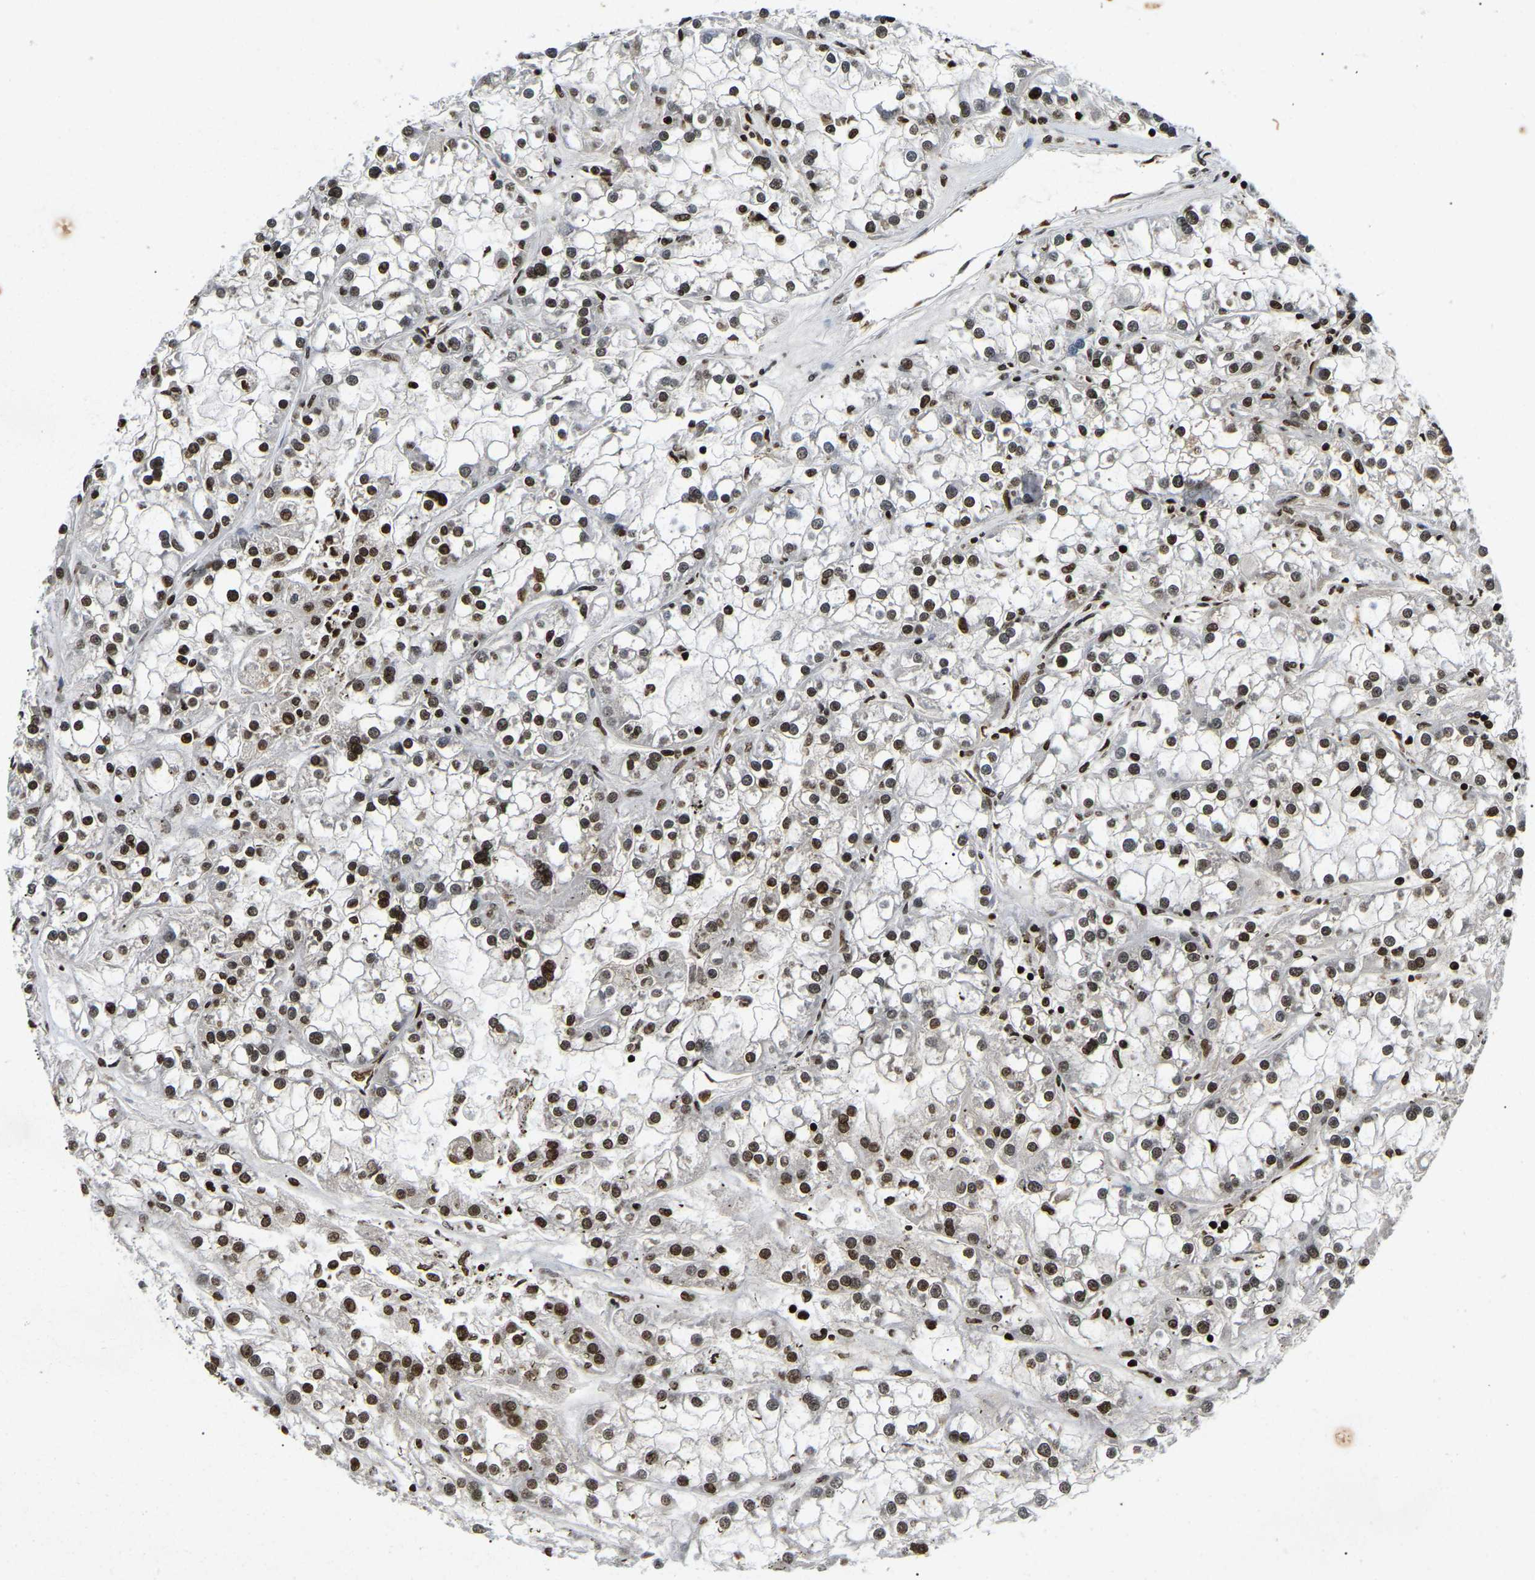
{"staining": {"intensity": "moderate", "quantity": ">75%", "location": "nuclear"}, "tissue": "renal cancer", "cell_type": "Tumor cells", "image_type": "cancer", "snomed": [{"axis": "morphology", "description": "Adenocarcinoma, NOS"}, {"axis": "topography", "description": "Kidney"}], "caption": "This micrograph reveals renal cancer (adenocarcinoma) stained with immunohistochemistry to label a protein in brown. The nuclear of tumor cells show moderate positivity for the protein. Nuclei are counter-stained blue.", "gene": "LRRC61", "patient": {"sex": "female", "age": 52}}